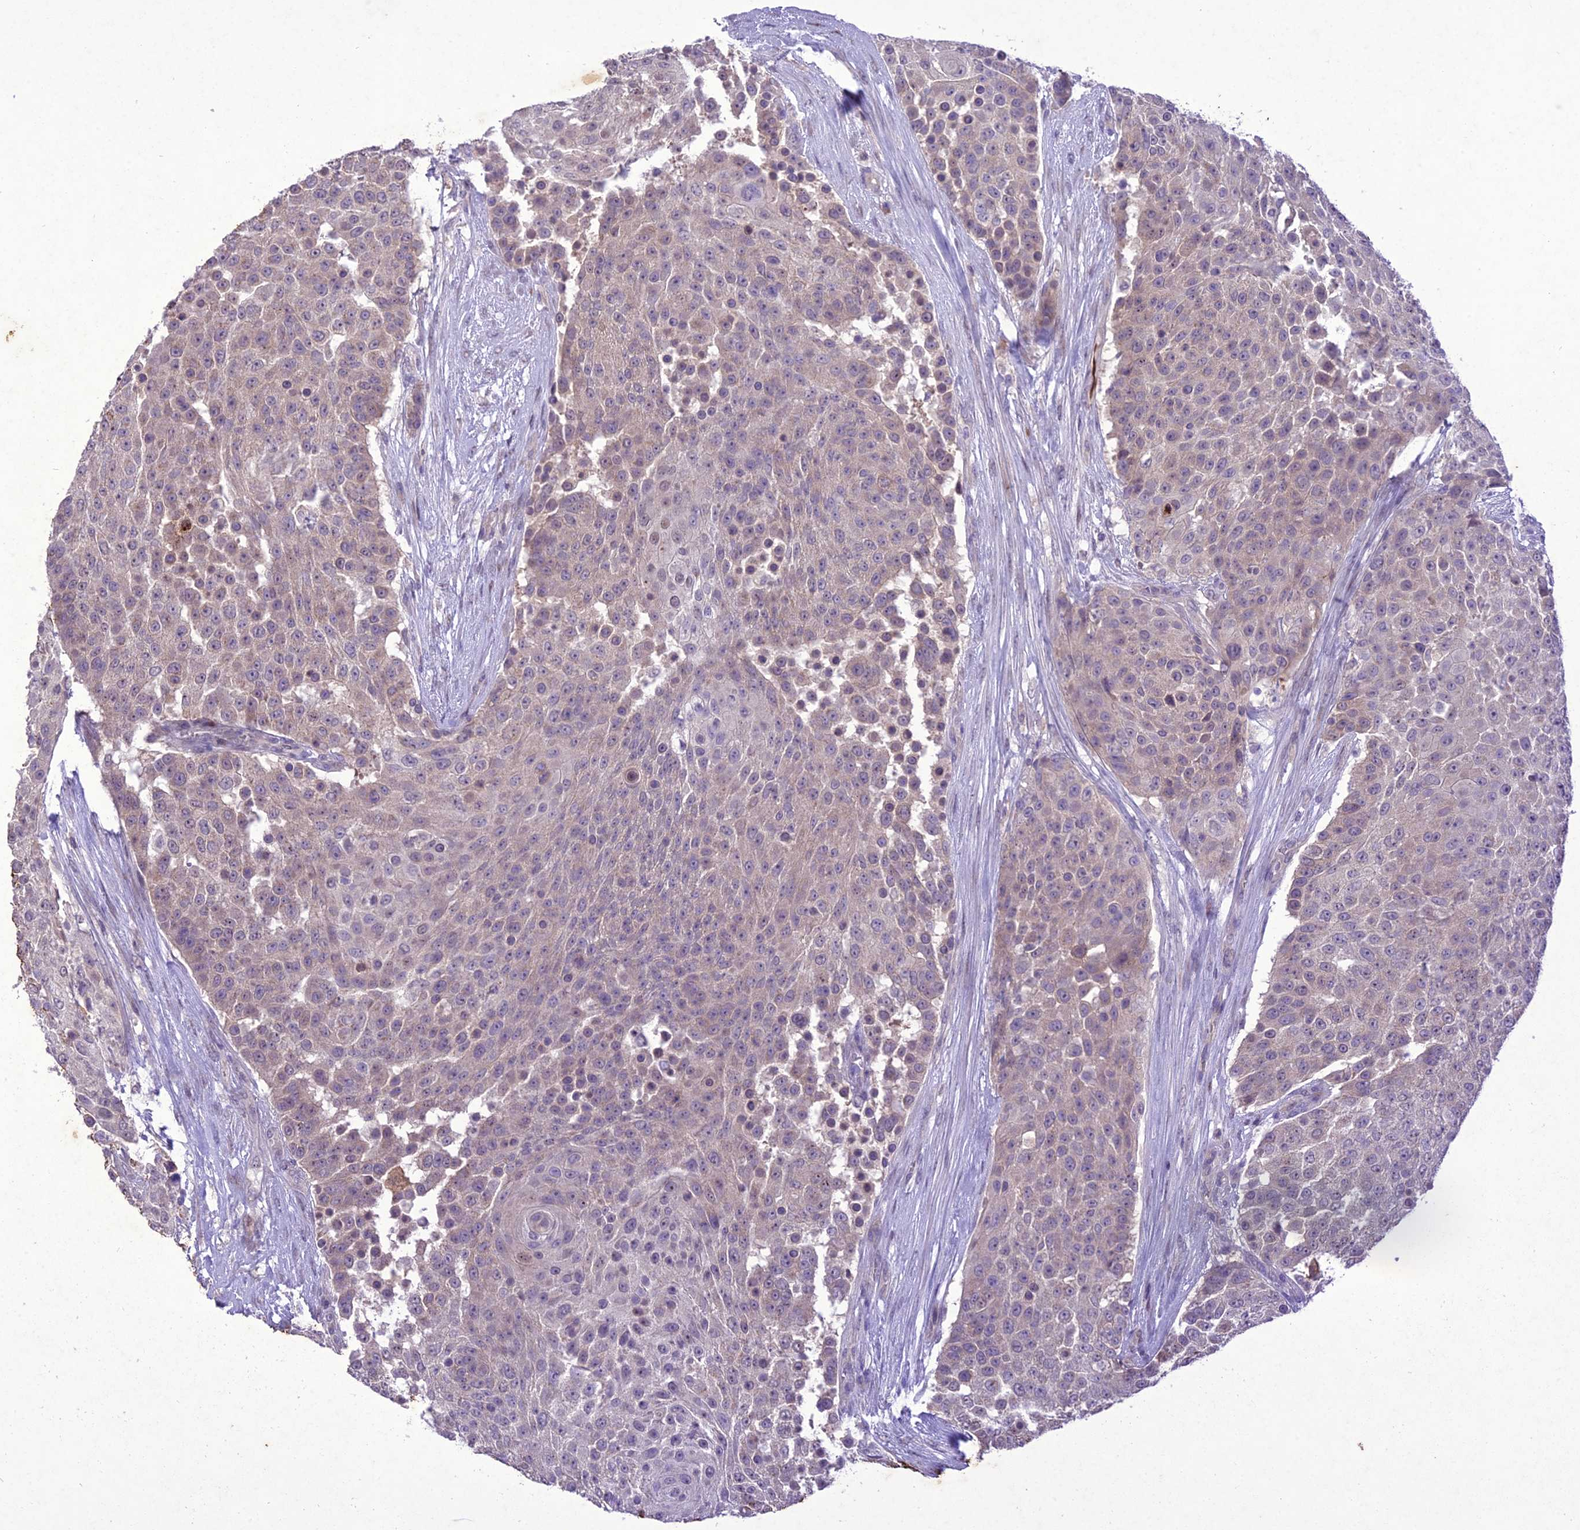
{"staining": {"intensity": "weak", "quantity": "<25%", "location": "cytoplasmic/membranous"}, "tissue": "urothelial cancer", "cell_type": "Tumor cells", "image_type": "cancer", "snomed": [{"axis": "morphology", "description": "Urothelial carcinoma, High grade"}, {"axis": "topography", "description": "Urinary bladder"}], "caption": "Urothelial carcinoma (high-grade) stained for a protein using IHC displays no positivity tumor cells.", "gene": "ANKRD52", "patient": {"sex": "female", "age": 63}}